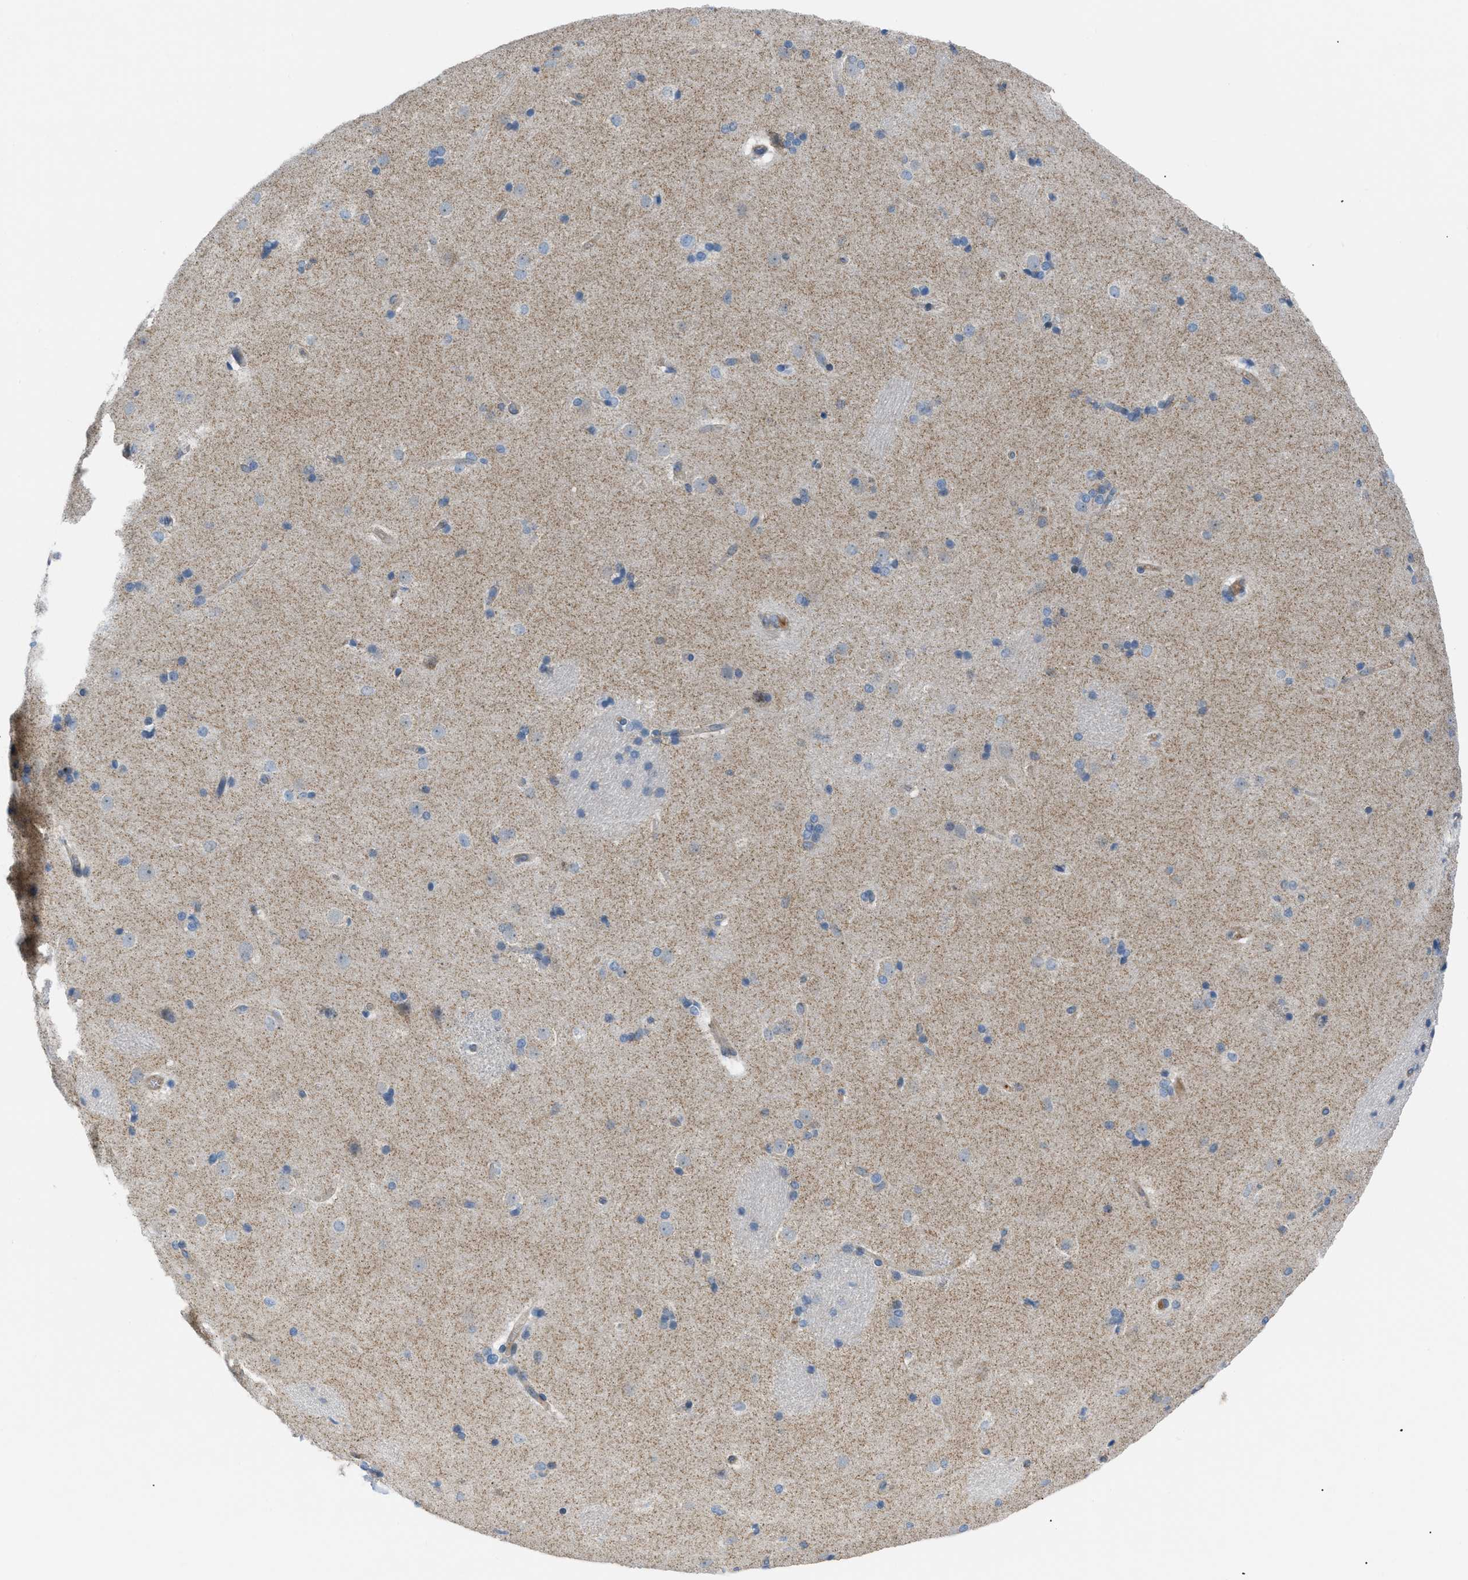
{"staining": {"intensity": "negative", "quantity": "none", "location": "none"}, "tissue": "caudate", "cell_type": "Glial cells", "image_type": "normal", "snomed": [{"axis": "morphology", "description": "Normal tissue, NOS"}, {"axis": "topography", "description": "Lateral ventricle wall"}], "caption": "Immunohistochemistry image of benign caudate: human caudate stained with DAB (3,3'-diaminobenzidine) exhibits no significant protein staining in glial cells. (Stains: DAB IHC with hematoxylin counter stain, Microscopy: brightfield microscopy at high magnification).", "gene": "ATP2A3", "patient": {"sex": "female", "age": 19}}